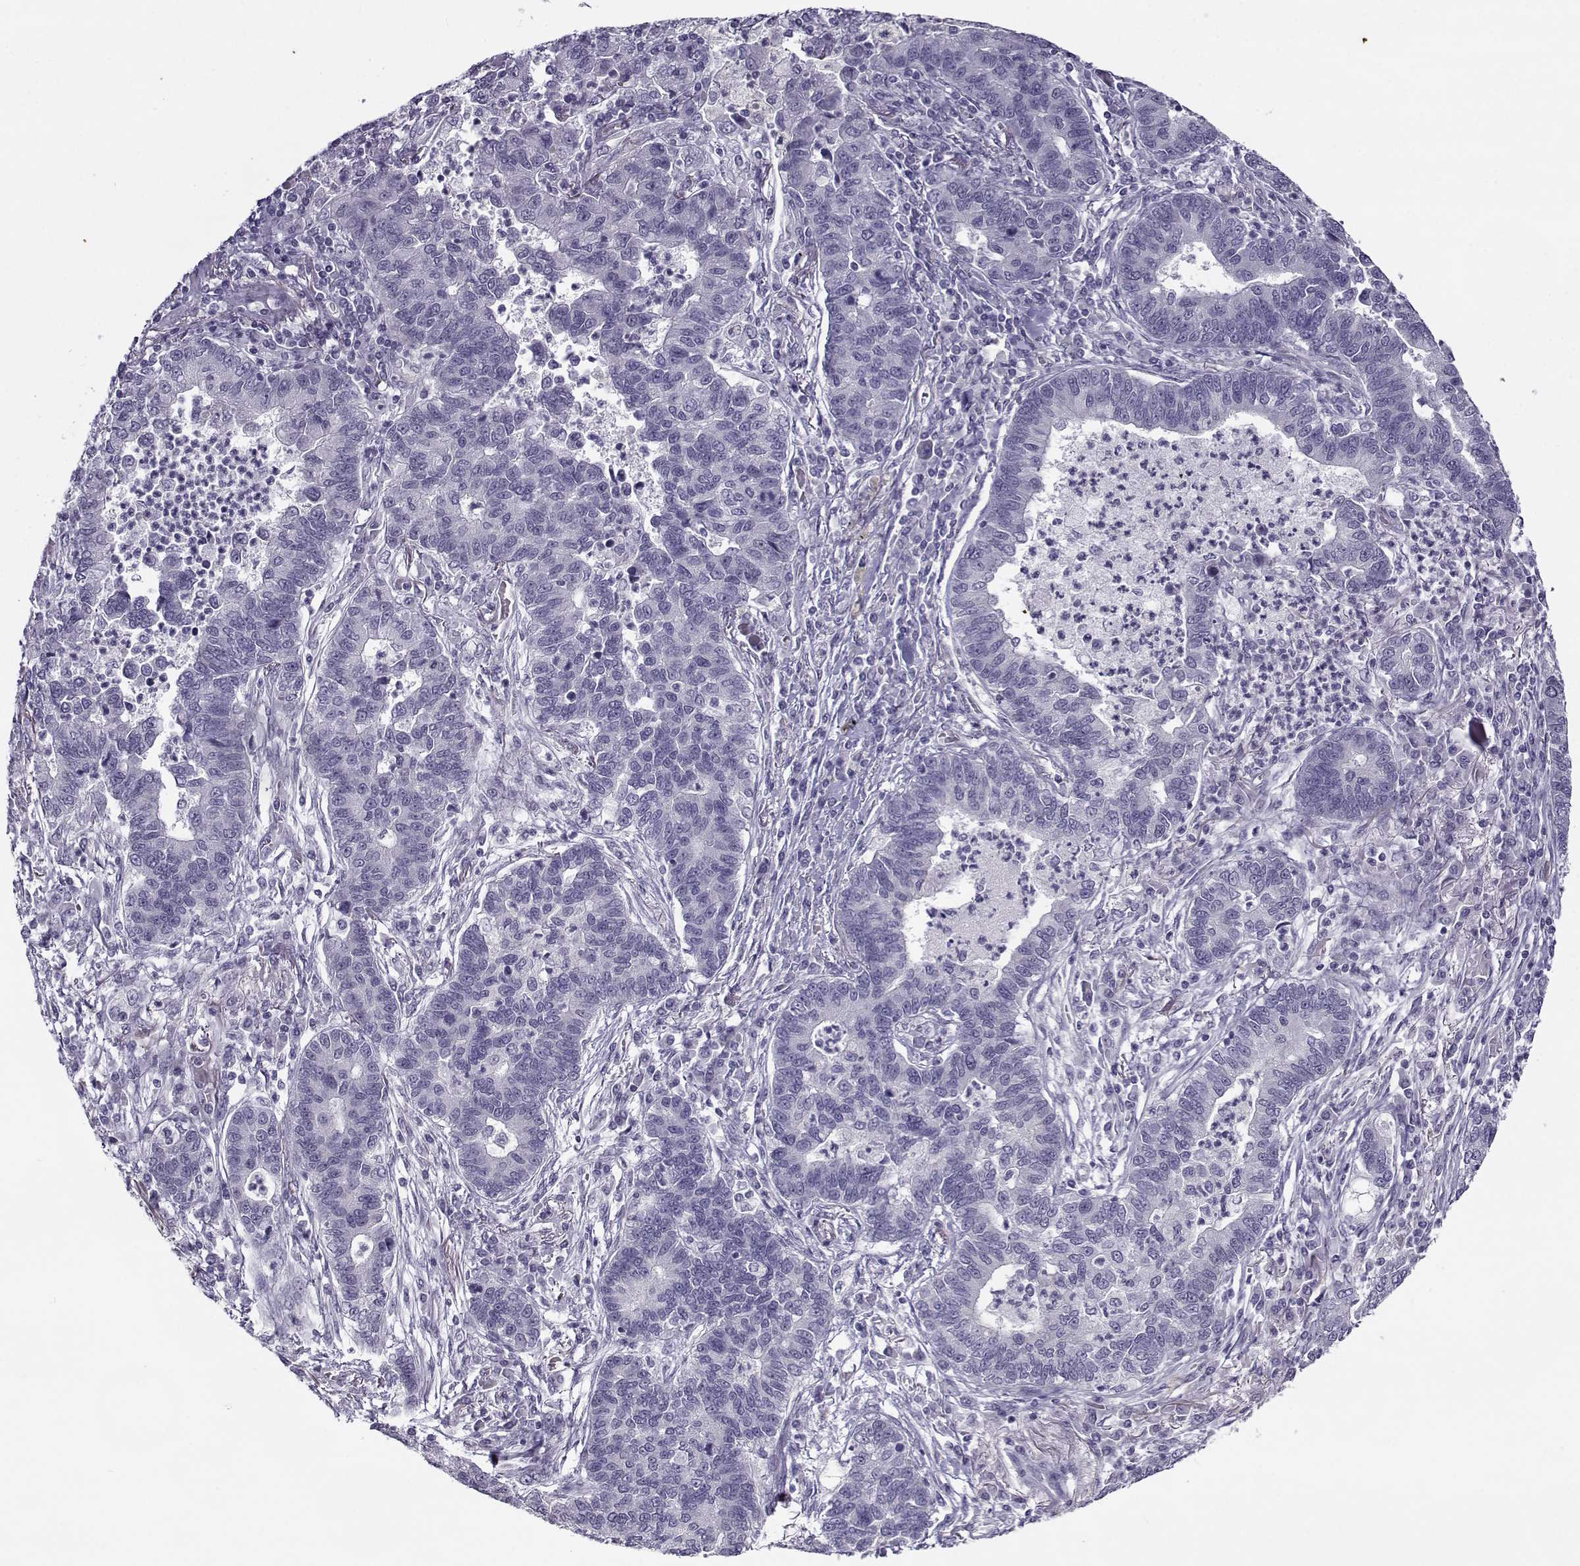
{"staining": {"intensity": "negative", "quantity": "none", "location": "none"}, "tissue": "lung cancer", "cell_type": "Tumor cells", "image_type": "cancer", "snomed": [{"axis": "morphology", "description": "Adenocarcinoma, NOS"}, {"axis": "topography", "description": "Lung"}], "caption": "IHC of human lung cancer displays no staining in tumor cells.", "gene": "TEX55", "patient": {"sex": "female", "age": 57}}